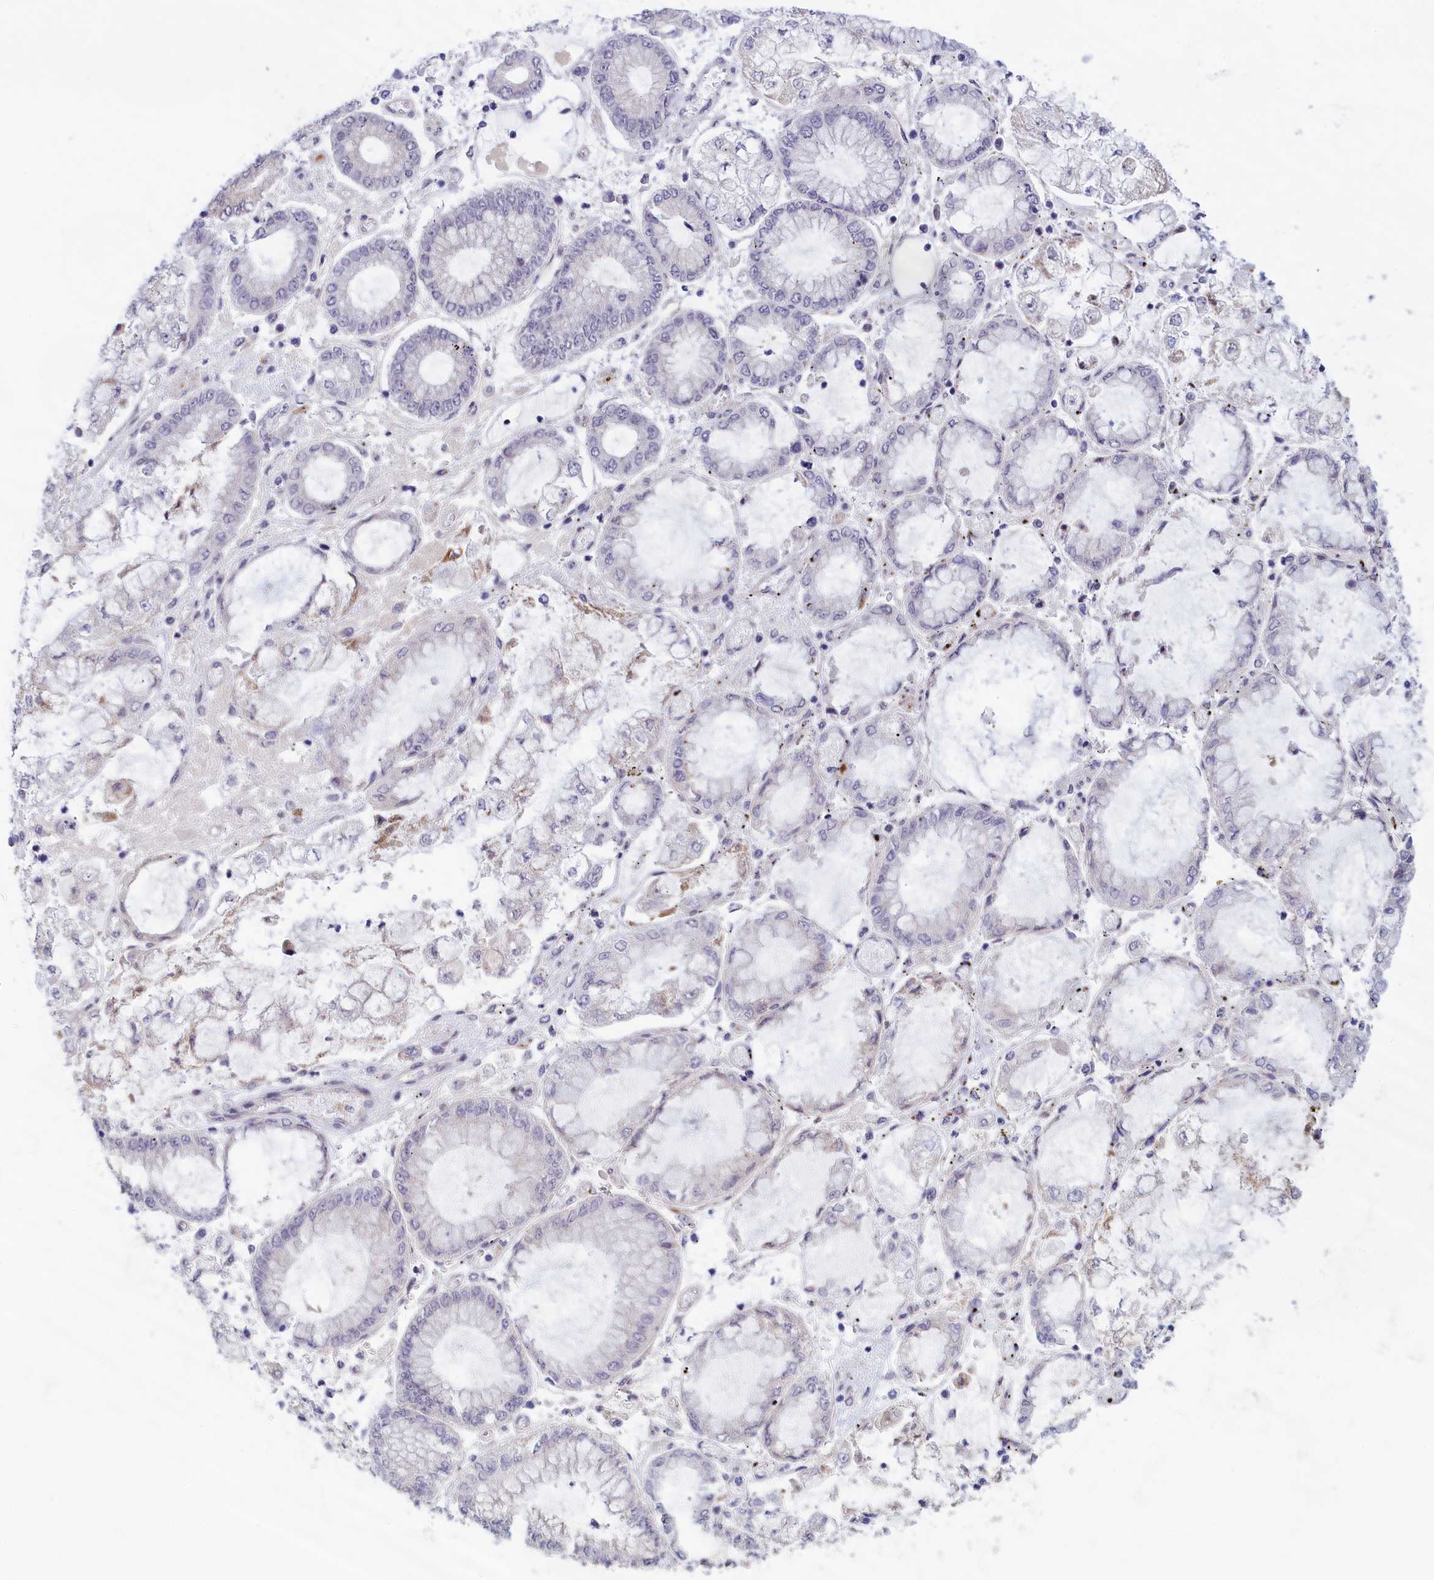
{"staining": {"intensity": "negative", "quantity": "none", "location": "none"}, "tissue": "stomach cancer", "cell_type": "Tumor cells", "image_type": "cancer", "snomed": [{"axis": "morphology", "description": "Adenocarcinoma, NOS"}, {"axis": "topography", "description": "Stomach"}], "caption": "DAB immunohistochemical staining of stomach adenocarcinoma displays no significant positivity in tumor cells.", "gene": "IGFALS", "patient": {"sex": "male", "age": 76}}